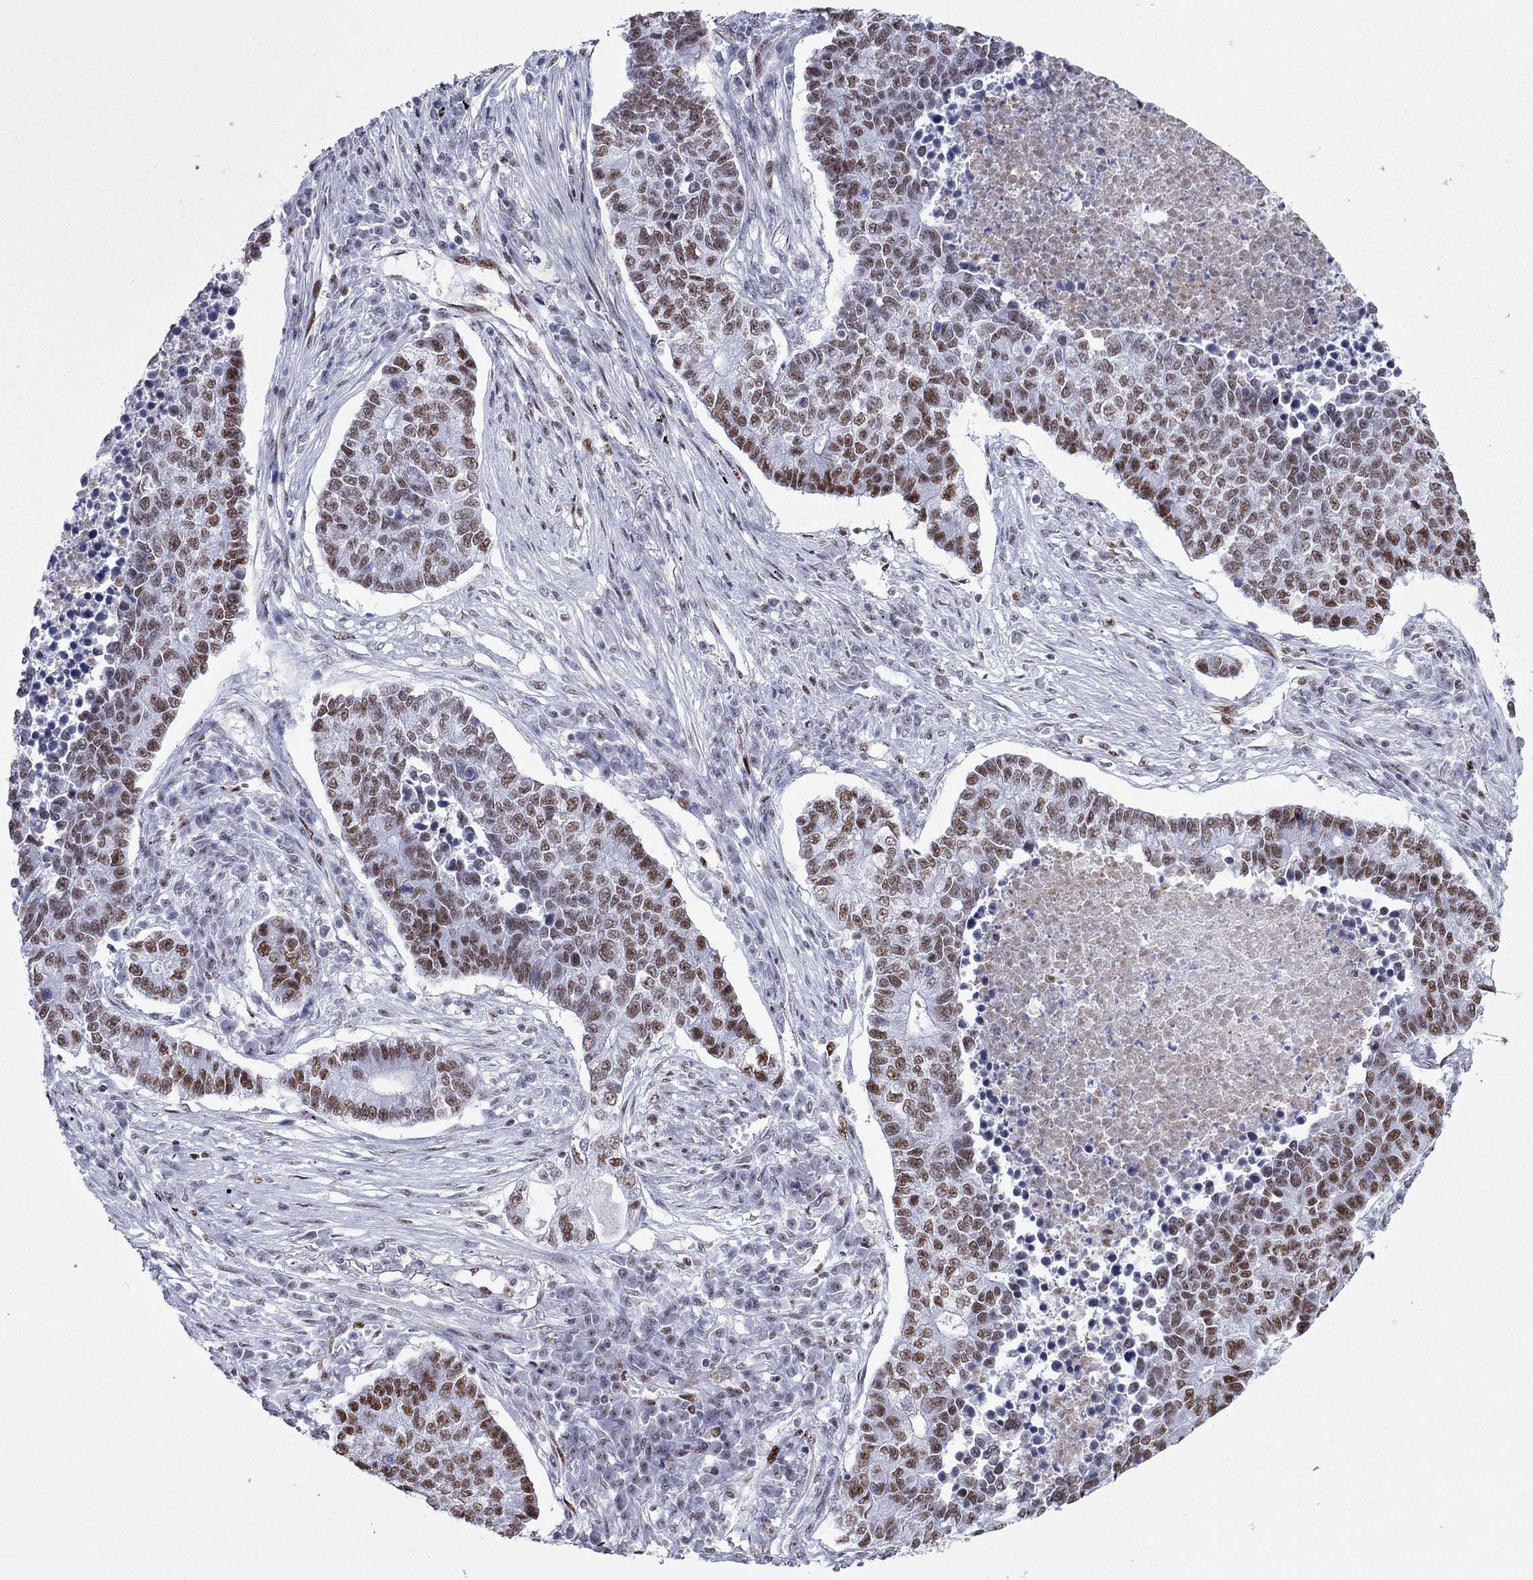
{"staining": {"intensity": "strong", "quantity": ">75%", "location": "nuclear"}, "tissue": "lung cancer", "cell_type": "Tumor cells", "image_type": "cancer", "snomed": [{"axis": "morphology", "description": "Adenocarcinoma, NOS"}, {"axis": "topography", "description": "Lung"}], "caption": "Tumor cells demonstrate strong nuclear expression in about >75% of cells in lung adenocarcinoma.", "gene": "PPM1G", "patient": {"sex": "male", "age": 57}}